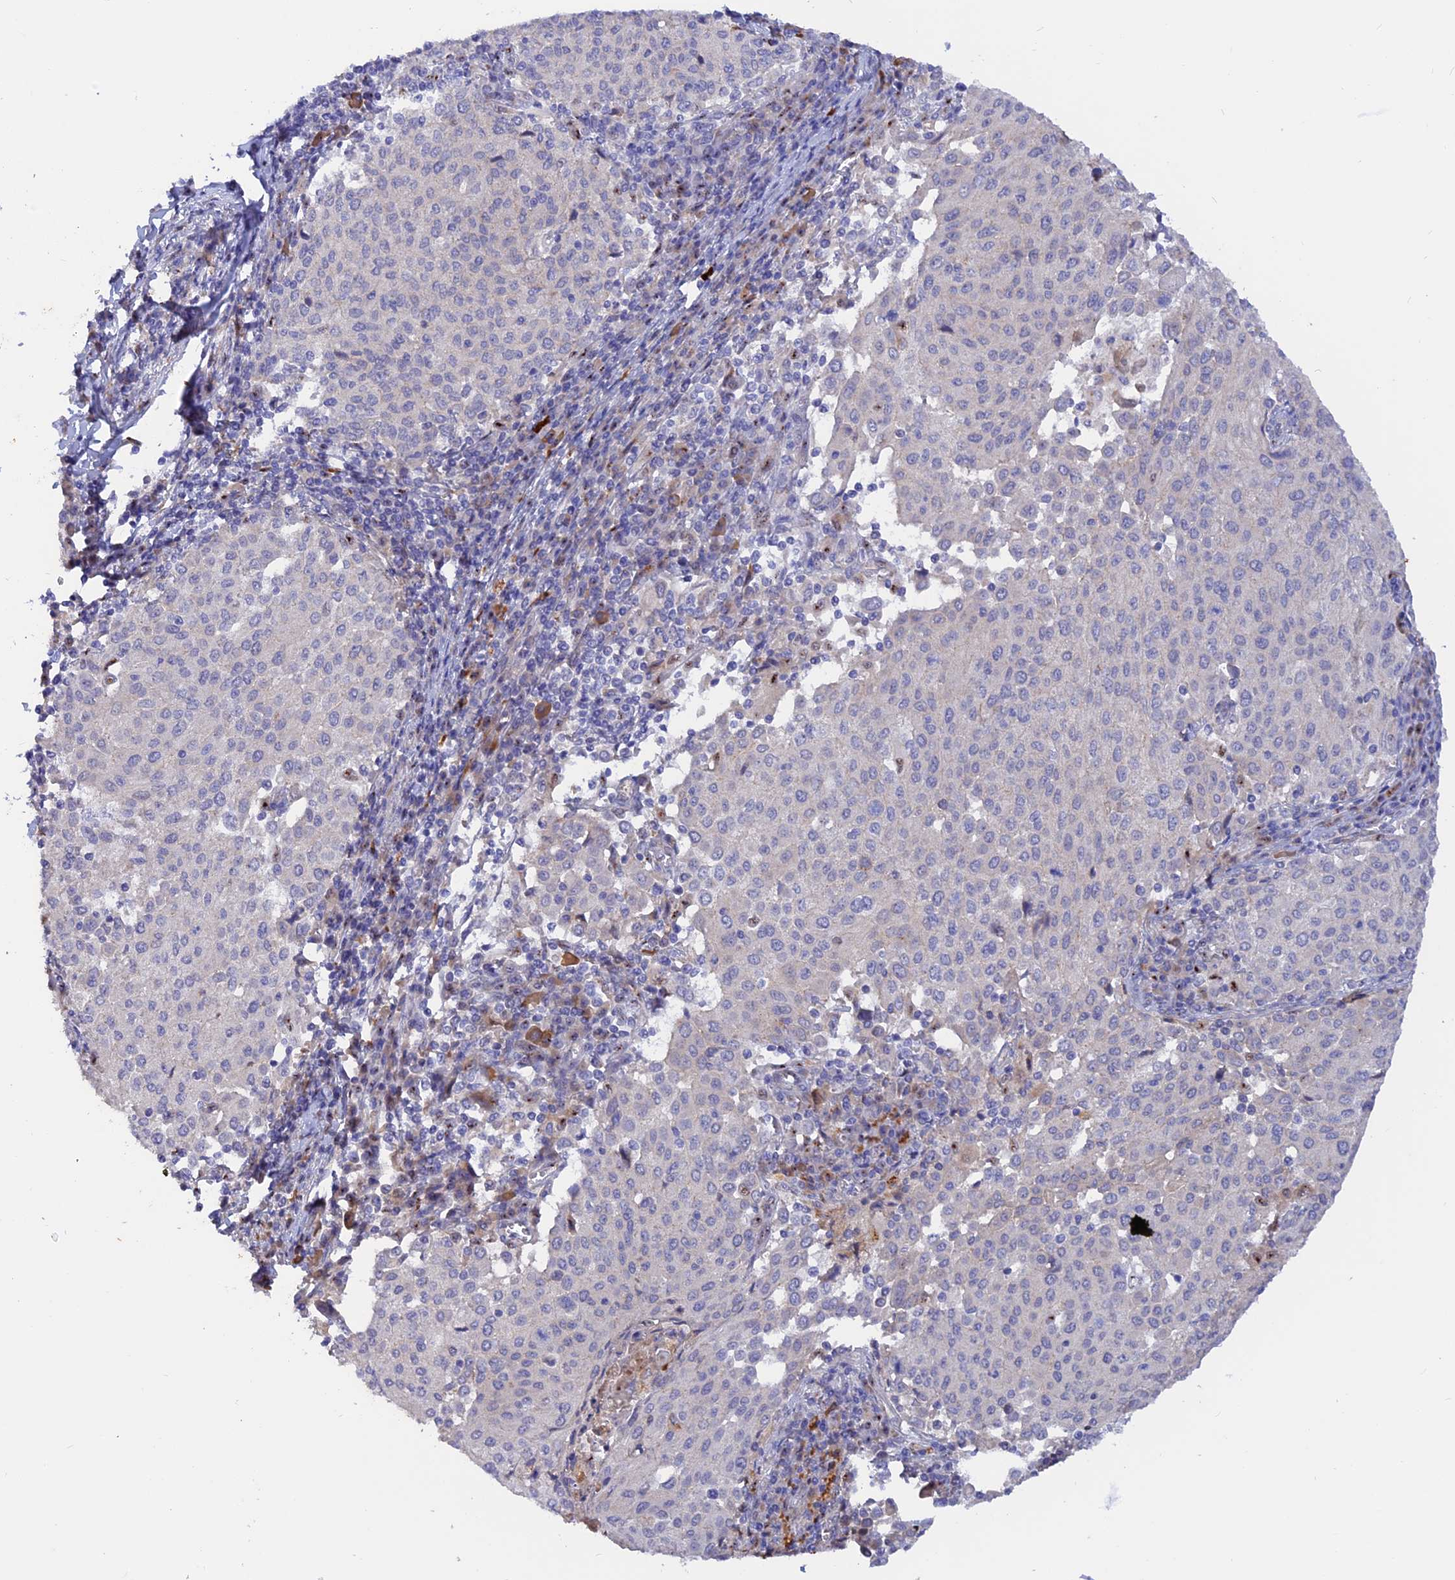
{"staining": {"intensity": "negative", "quantity": "none", "location": "none"}, "tissue": "cervical cancer", "cell_type": "Tumor cells", "image_type": "cancer", "snomed": [{"axis": "morphology", "description": "Squamous cell carcinoma, NOS"}, {"axis": "topography", "description": "Cervix"}], "caption": "IHC image of human squamous cell carcinoma (cervical) stained for a protein (brown), which shows no staining in tumor cells.", "gene": "GK5", "patient": {"sex": "female", "age": 46}}